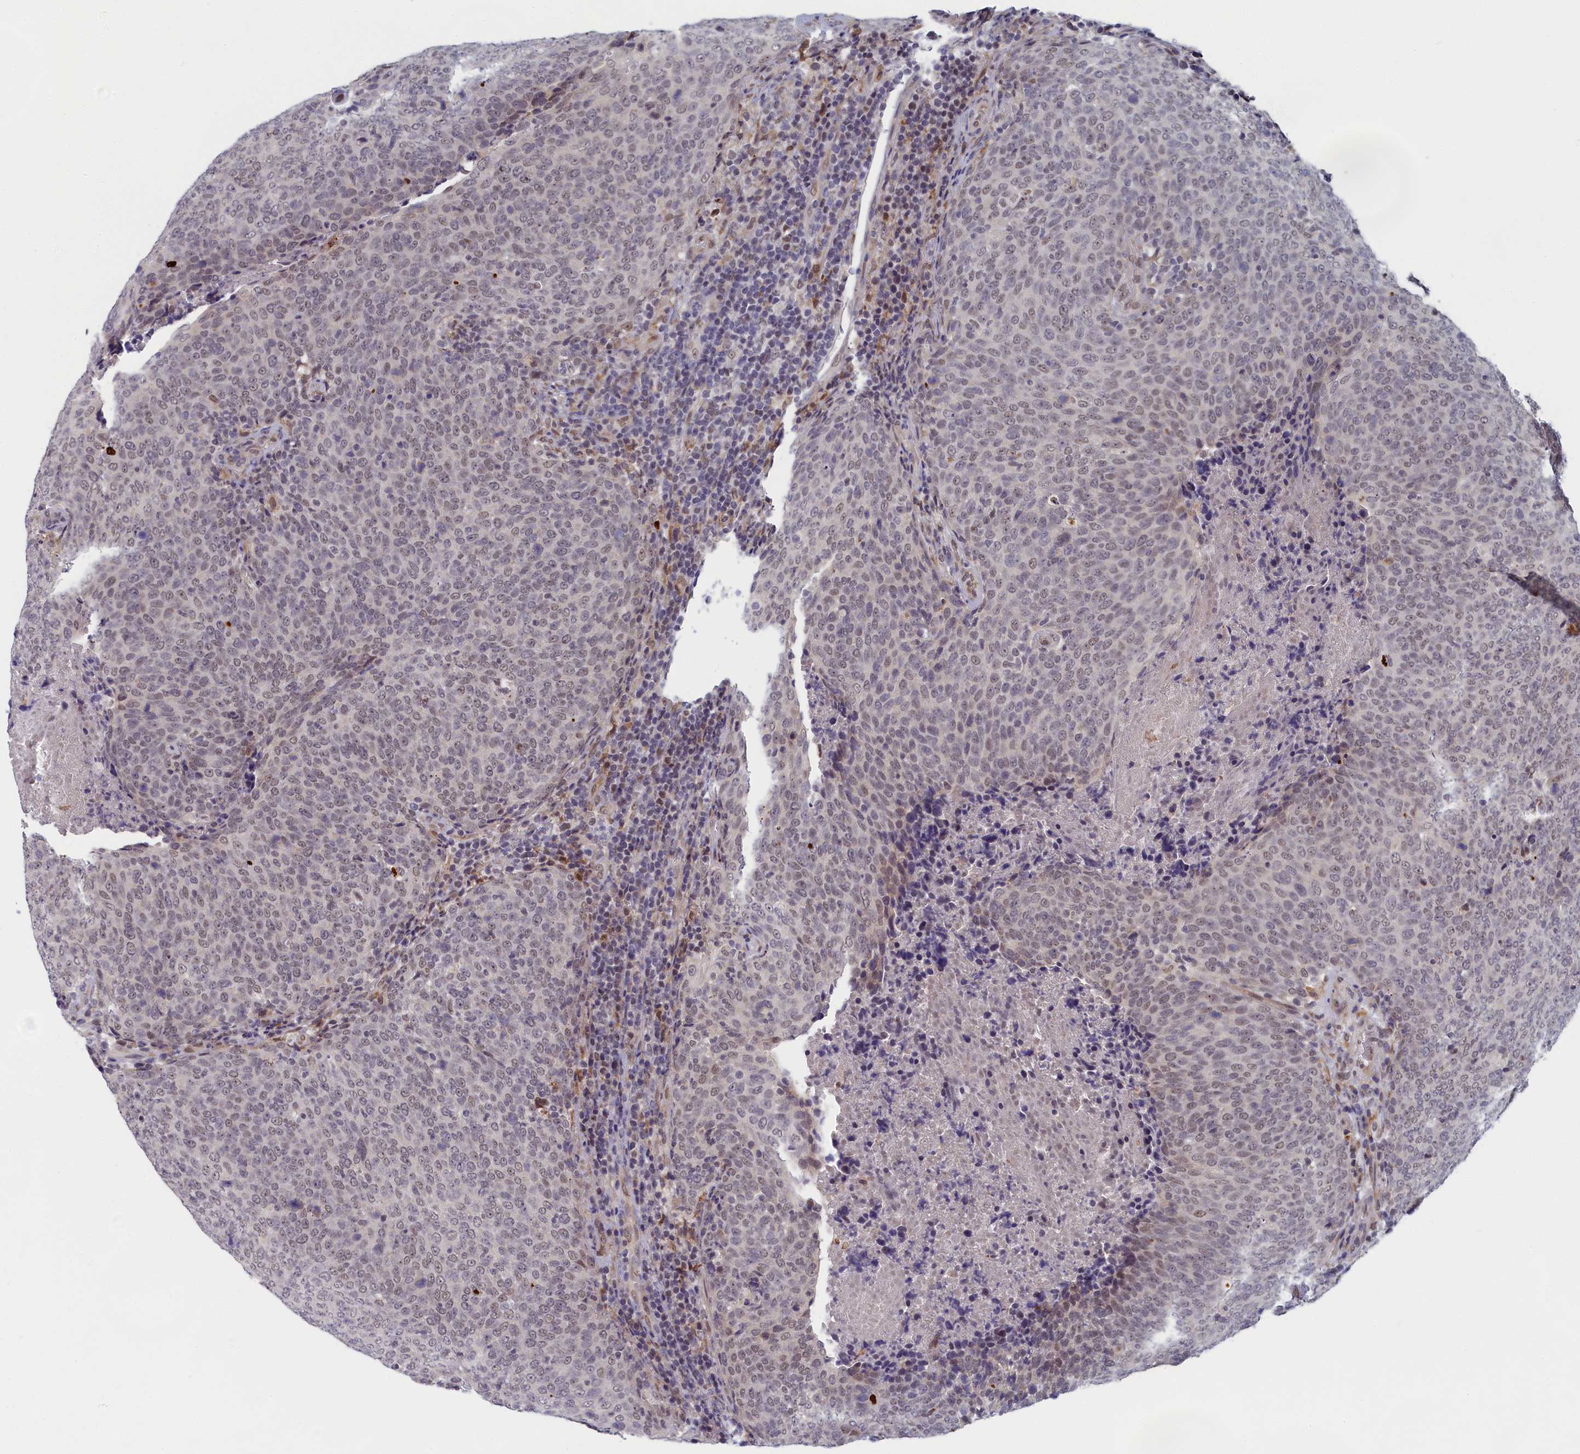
{"staining": {"intensity": "weak", "quantity": "25%-75%", "location": "nuclear"}, "tissue": "head and neck cancer", "cell_type": "Tumor cells", "image_type": "cancer", "snomed": [{"axis": "morphology", "description": "Squamous cell carcinoma, NOS"}, {"axis": "morphology", "description": "Squamous cell carcinoma, metastatic, NOS"}, {"axis": "topography", "description": "Lymph node"}, {"axis": "topography", "description": "Head-Neck"}], "caption": "Head and neck squamous cell carcinoma tissue exhibits weak nuclear positivity in approximately 25%-75% of tumor cells, visualized by immunohistochemistry.", "gene": "DNAJC17", "patient": {"sex": "male", "age": 62}}